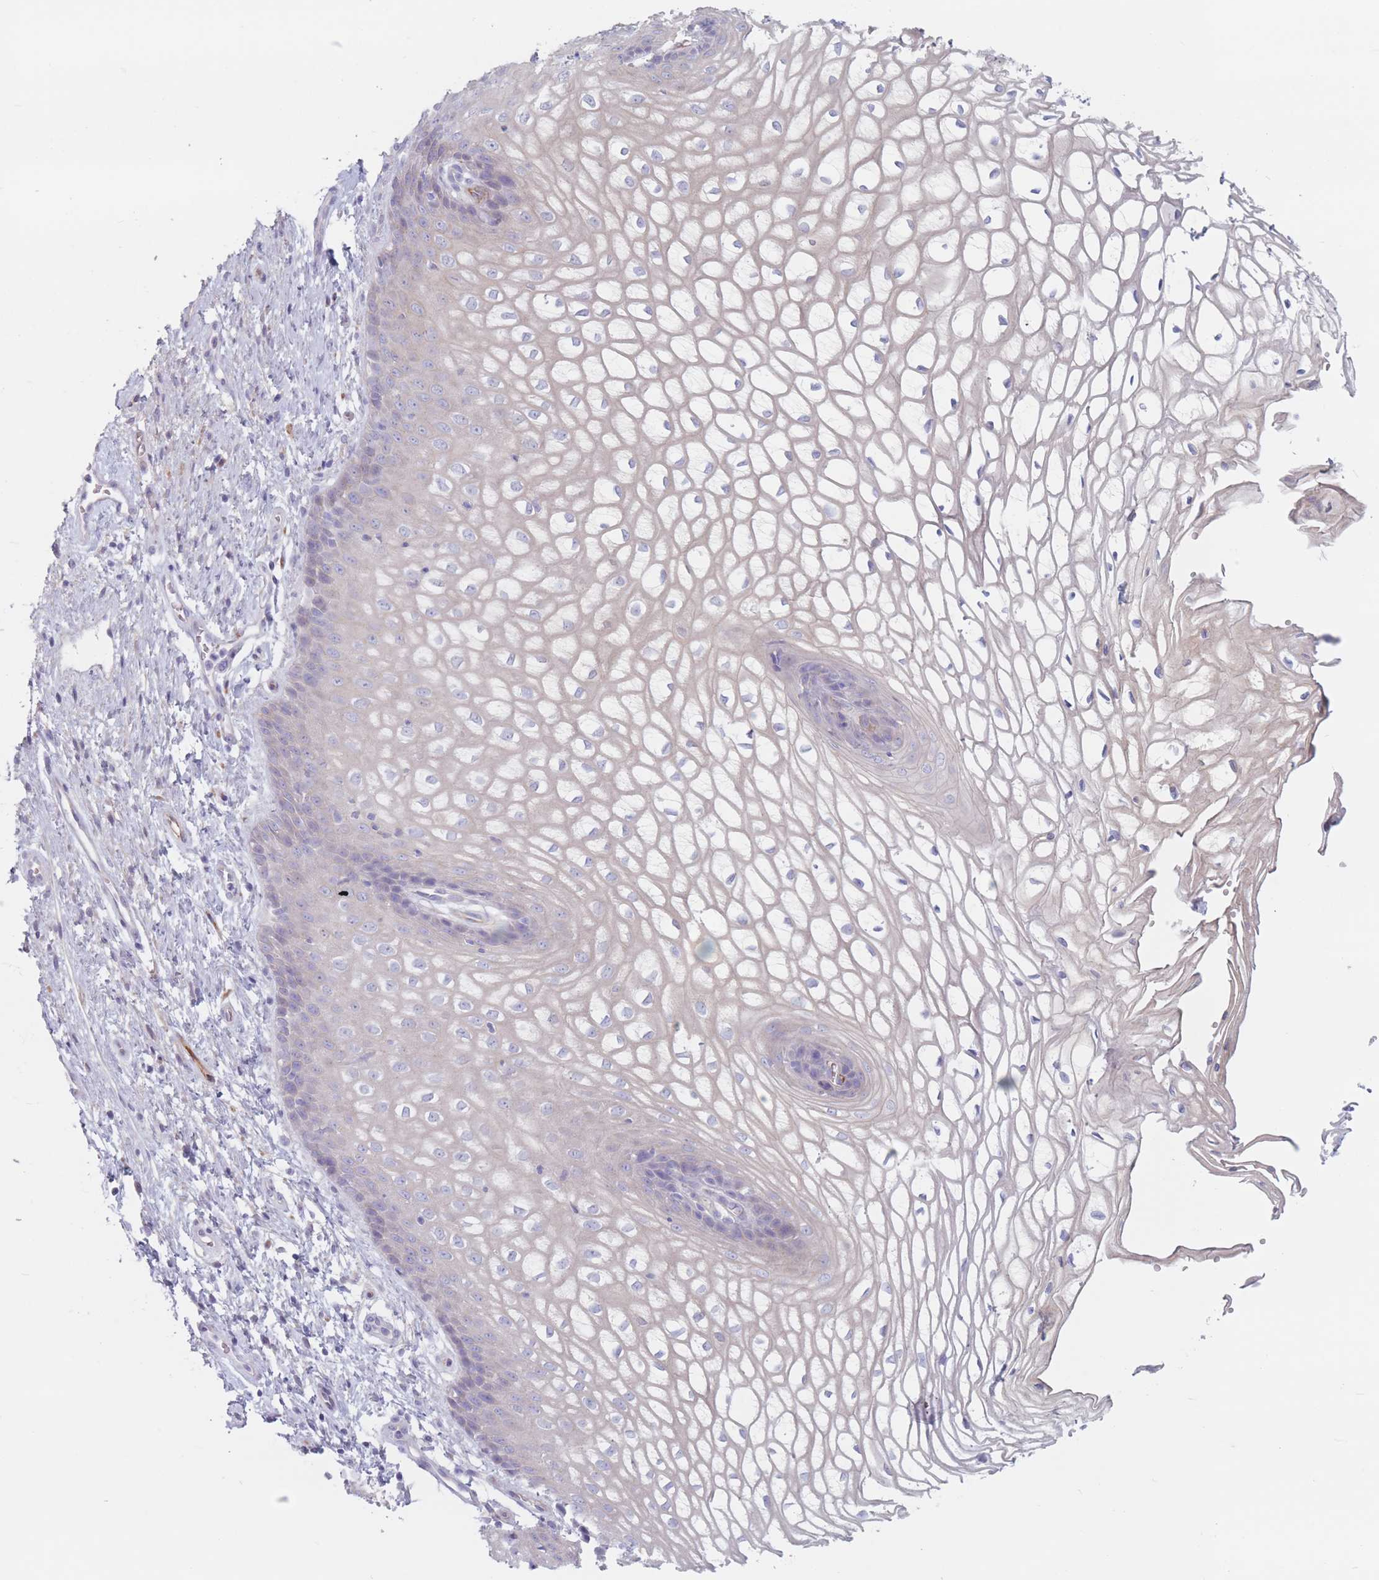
{"staining": {"intensity": "negative", "quantity": "none", "location": "none"}, "tissue": "vagina", "cell_type": "Squamous epithelial cells", "image_type": "normal", "snomed": [{"axis": "morphology", "description": "Normal tissue, NOS"}, {"axis": "topography", "description": "Vagina"}], "caption": "Immunohistochemistry of normal human vagina exhibits no staining in squamous epithelial cells.", "gene": "PLPP1", "patient": {"sex": "female", "age": 34}}